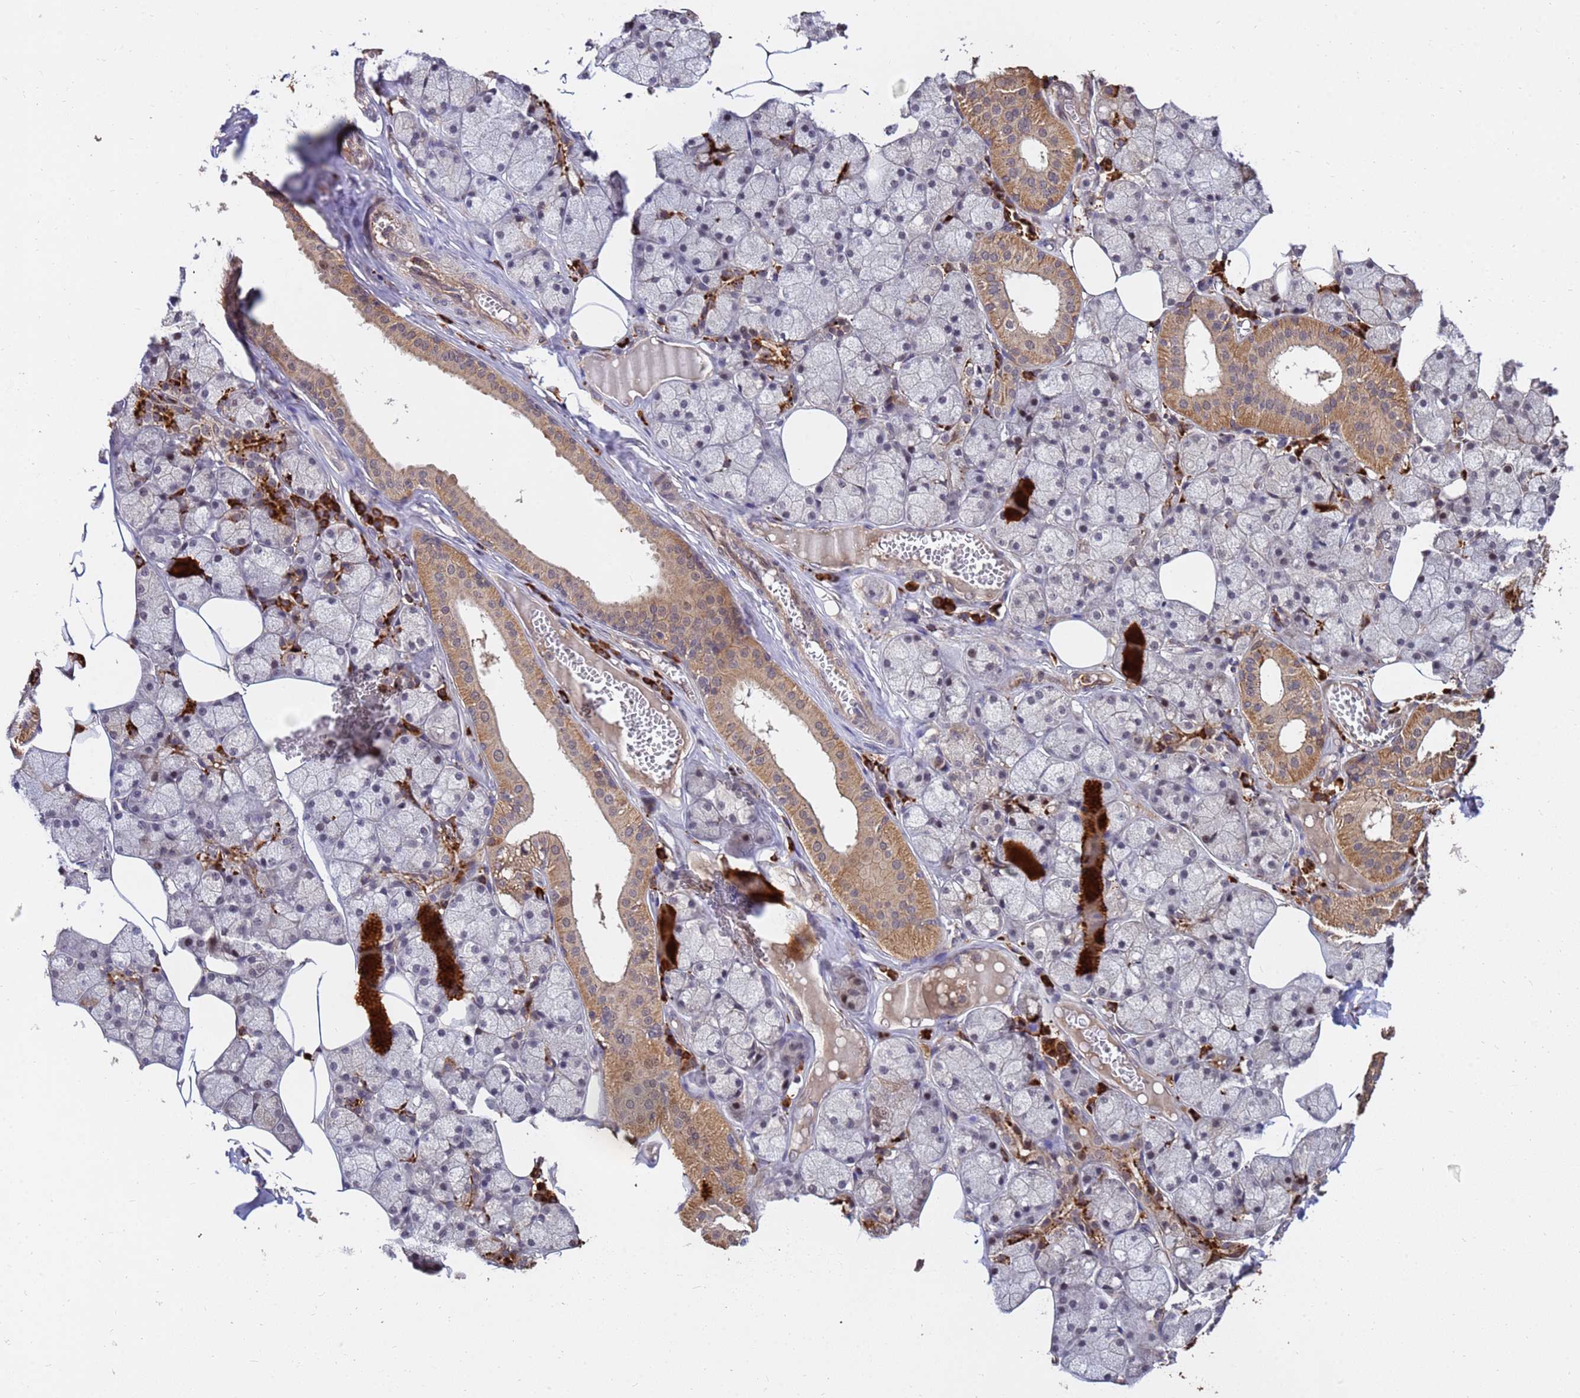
{"staining": {"intensity": "strong", "quantity": "25%-75%", "location": "cytoplasmic/membranous,nuclear"}, "tissue": "salivary gland", "cell_type": "Glandular cells", "image_type": "normal", "snomed": [{"axis": "morphology", "description": "Normal tissue, NOS"}, {"axis": "topography", "description": "Salivary gland"}], "caption": "Benign salivary gland exhibits strong cytoplasmic/membranous,nuclear expression in approximately 25%-75% of glandular cells The protein is stained brown, and the nuclei are stained in blue (DAB (3,3'-diaminobenzidine) IHC with brightfield microscopy, high magnification)..", "gene": "ZNF619", "patient": {"sex": "male", "age": 62}}